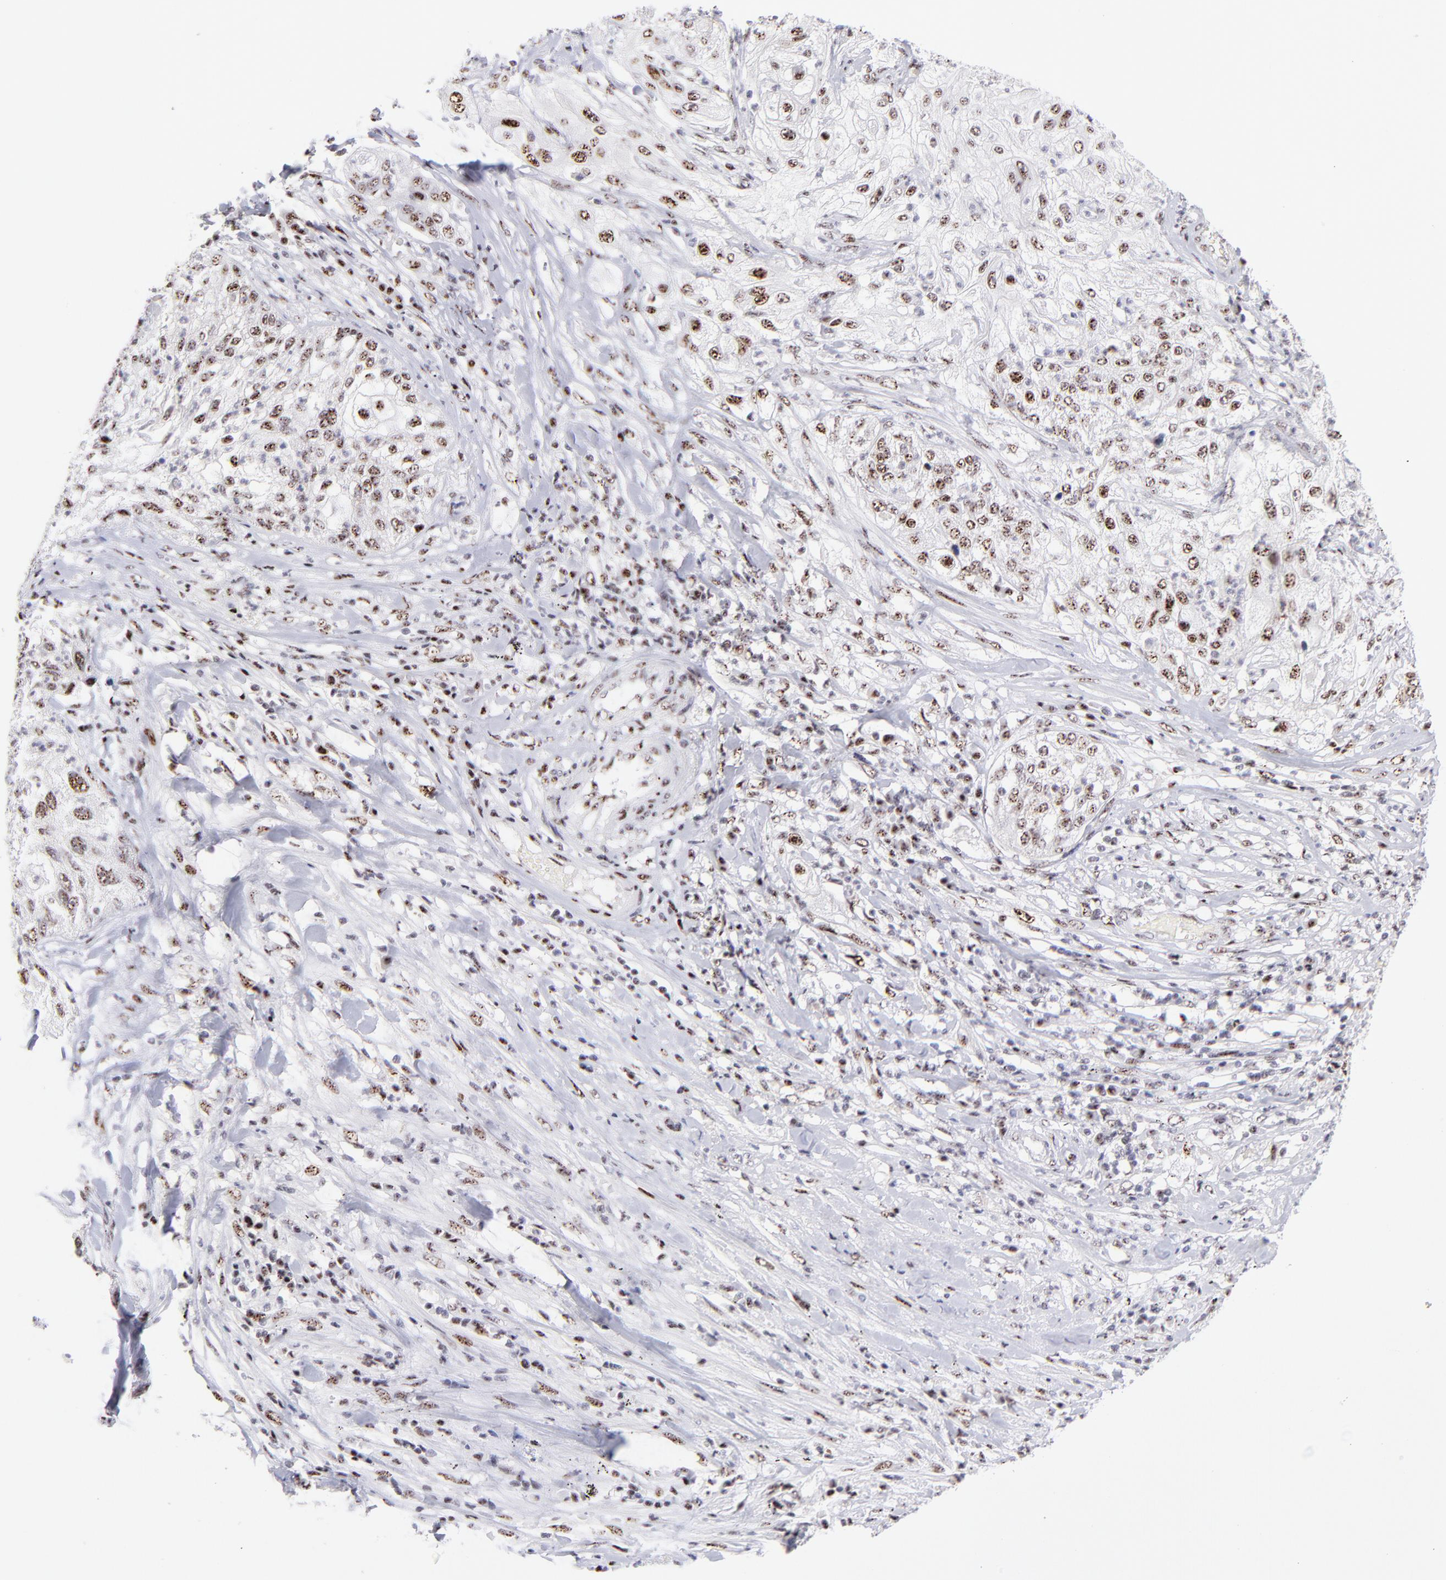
{"staining": {"intensity": "moderate", "quantity": ">75%", "location": "nuclear"}, "tissue": "lung cancer", "cell_type": "Tumor cells", "image_type": "cancer", "snomed": [{"axis": "morphology", "description": "Inflammation, NOS"}, {"axis": "morphology", "description": "Squamous cell carcinoma, NOS"}, {"axis": "topography", "description": "Lymph node"}, {"axis": "topography", "description": "Soft tissue"}, {"axis": "topography", "description": "Lung"}], "caption": "This is an image of immunohistochemistry staining of lung cancer (squamous cell carcinoma), which shows moderate expression in the nuclear of tumor cells.", "gene": "CDC25C", "patient": {"sex": "male", "age": 66}}